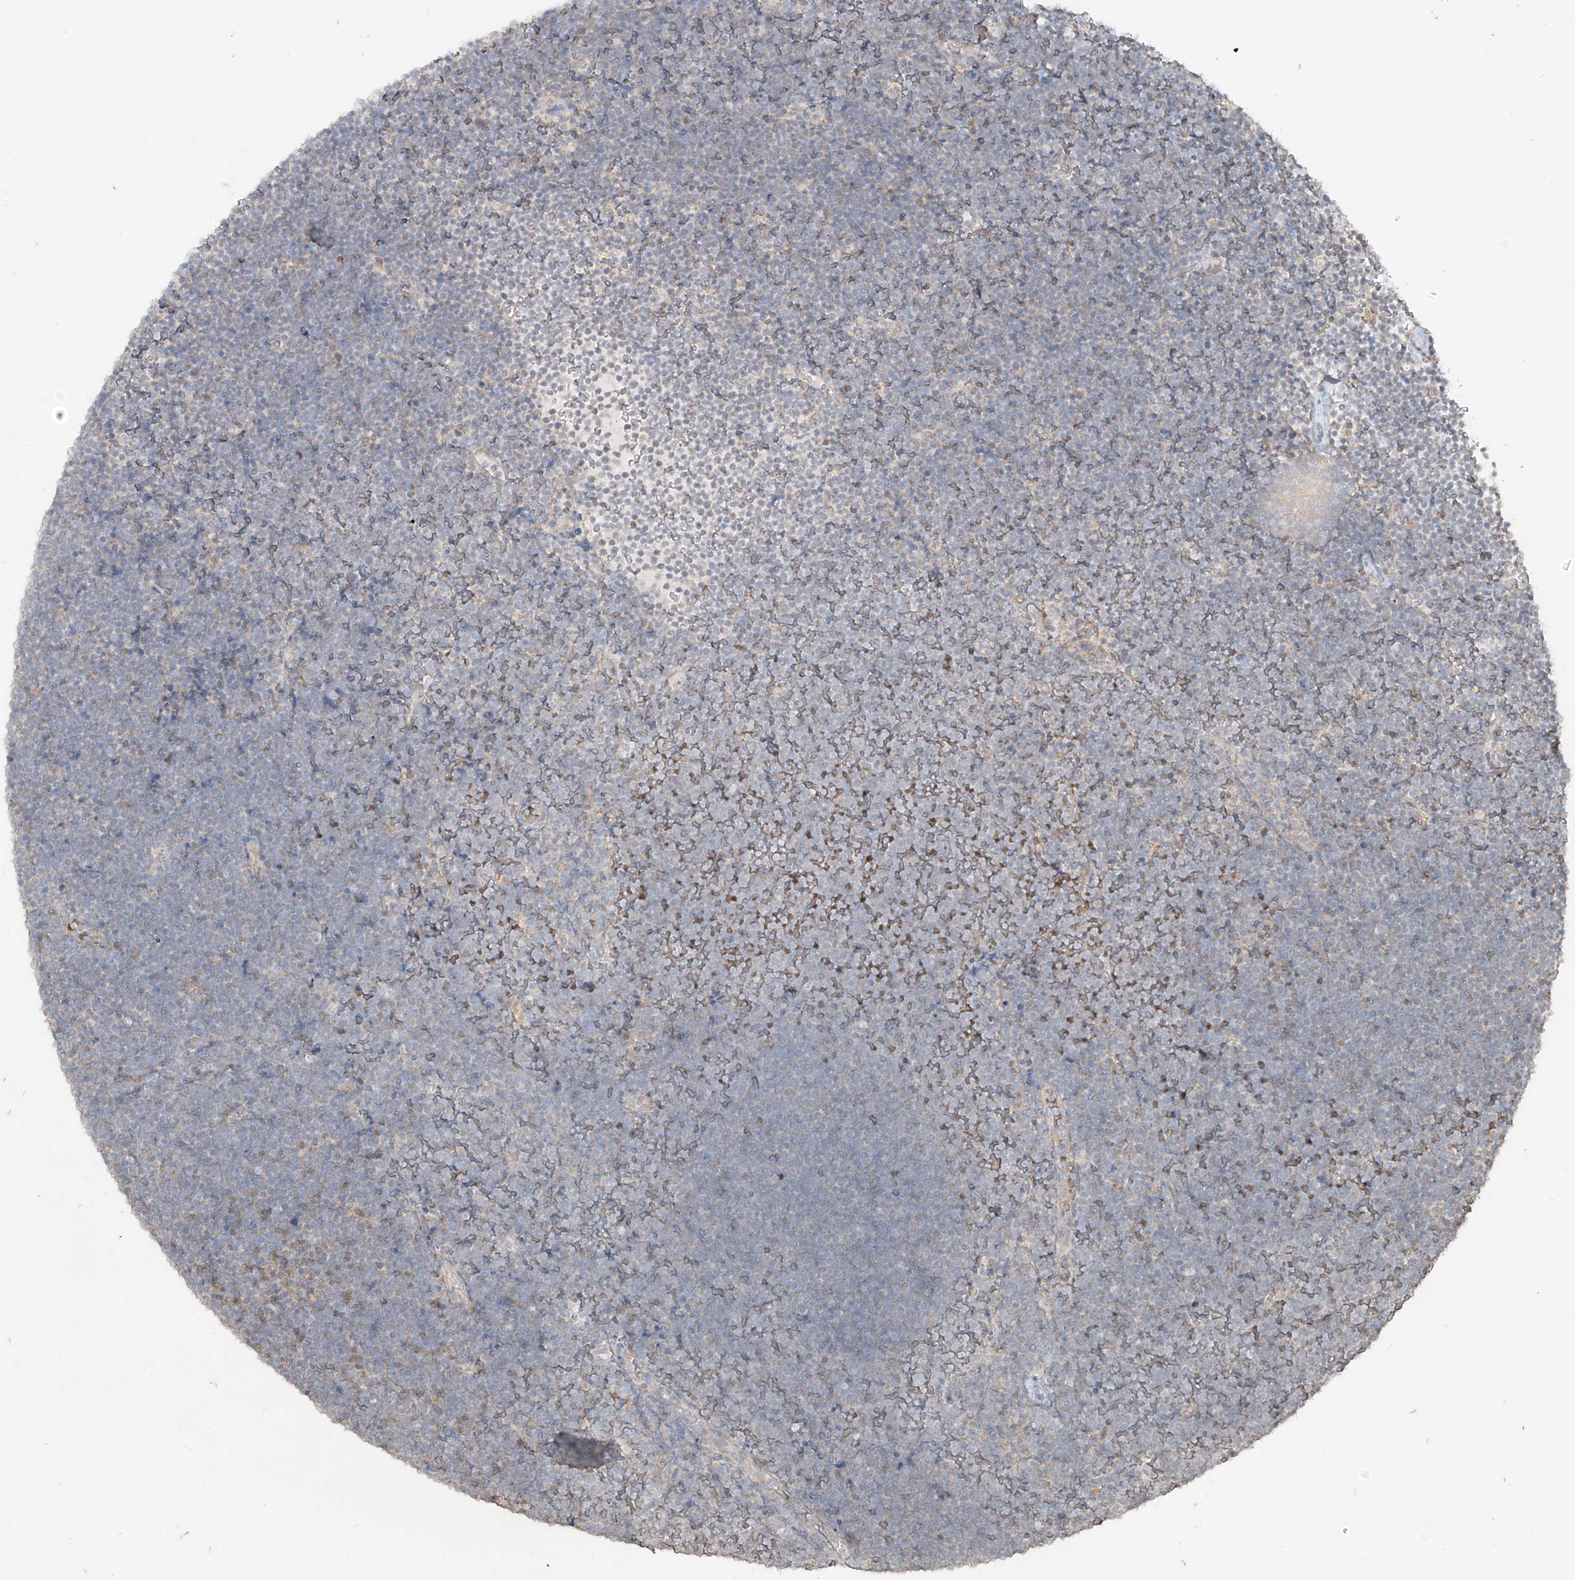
{"staining": {"intensity": "negative", "quantity": "none", "location": "none"}, "tissue": "lymphoma", "cell_type": "Tumor cells", "image_type": "cancer", "snomed": [{"axis": "morphology", "description": "Malignant lymphoma, non-Hodgkin's type, High grade"}, {"axis": "topography", "description": "Lymph node"}], "caption": "Immunohistochemical staining of lymphoma shows no significant expression in tumor cells.", "gene": "MTUS2", "patient": {"sex": "male", "age": 13}}